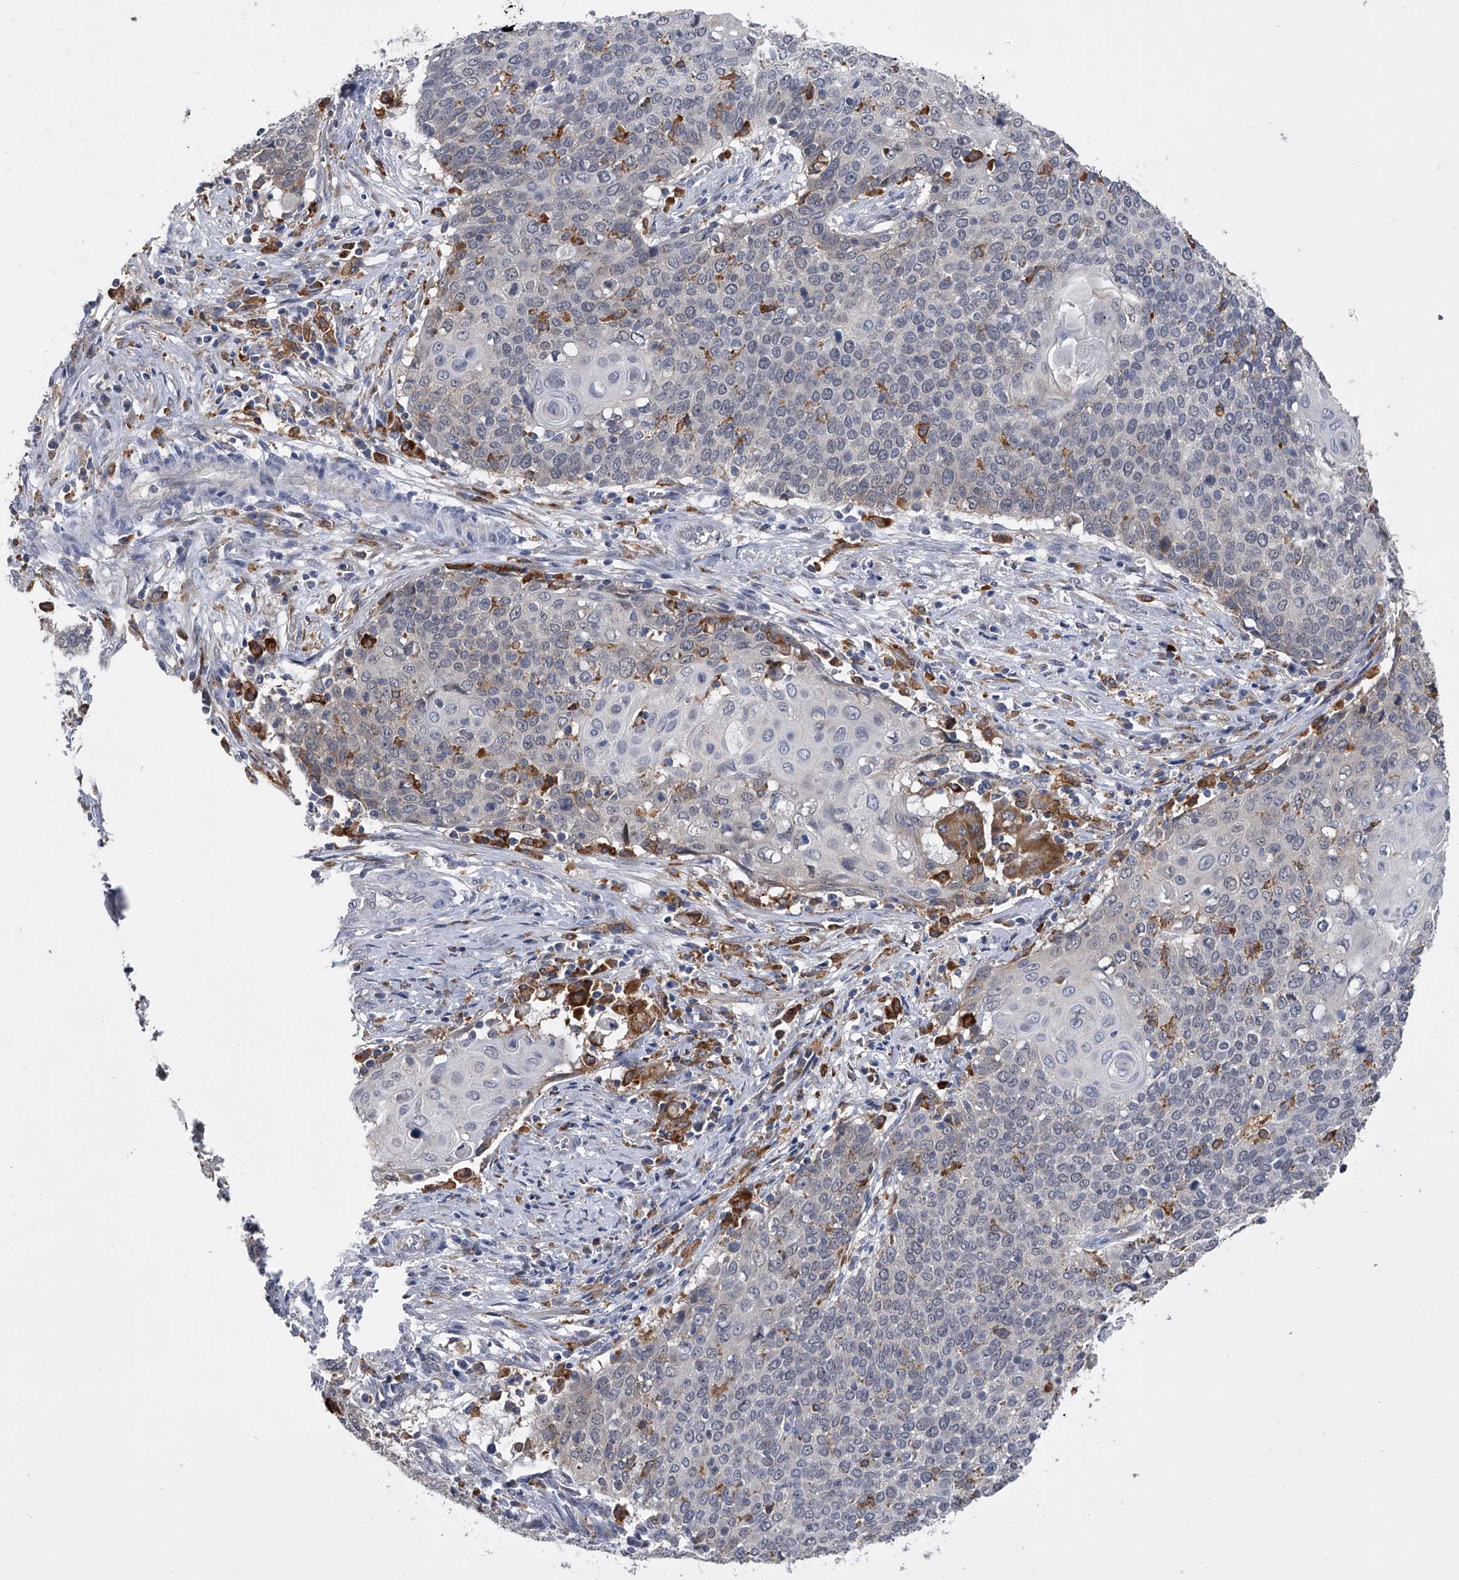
{"staining": {"intensity": "negative", "quantity": "none", "location": "none"}, "tissue": "cervical cancer", "cell_type": "Tumor cells", "image_type": "cancer", "snomed": [{"axis": "morphology", "description": "Squamous cell carcinoma, NOS"}, {"axis": "topography", "description": "Cervix"}], "caption": "IHC micrograph of neoplastic tissue: cervical cancer stained with DAB (3,3'-diaminobenzidine) reveals no significant protein staining in tumor cells.", "gene": "MAP4K3", "patient": {"sex": "female", "age": 39}}